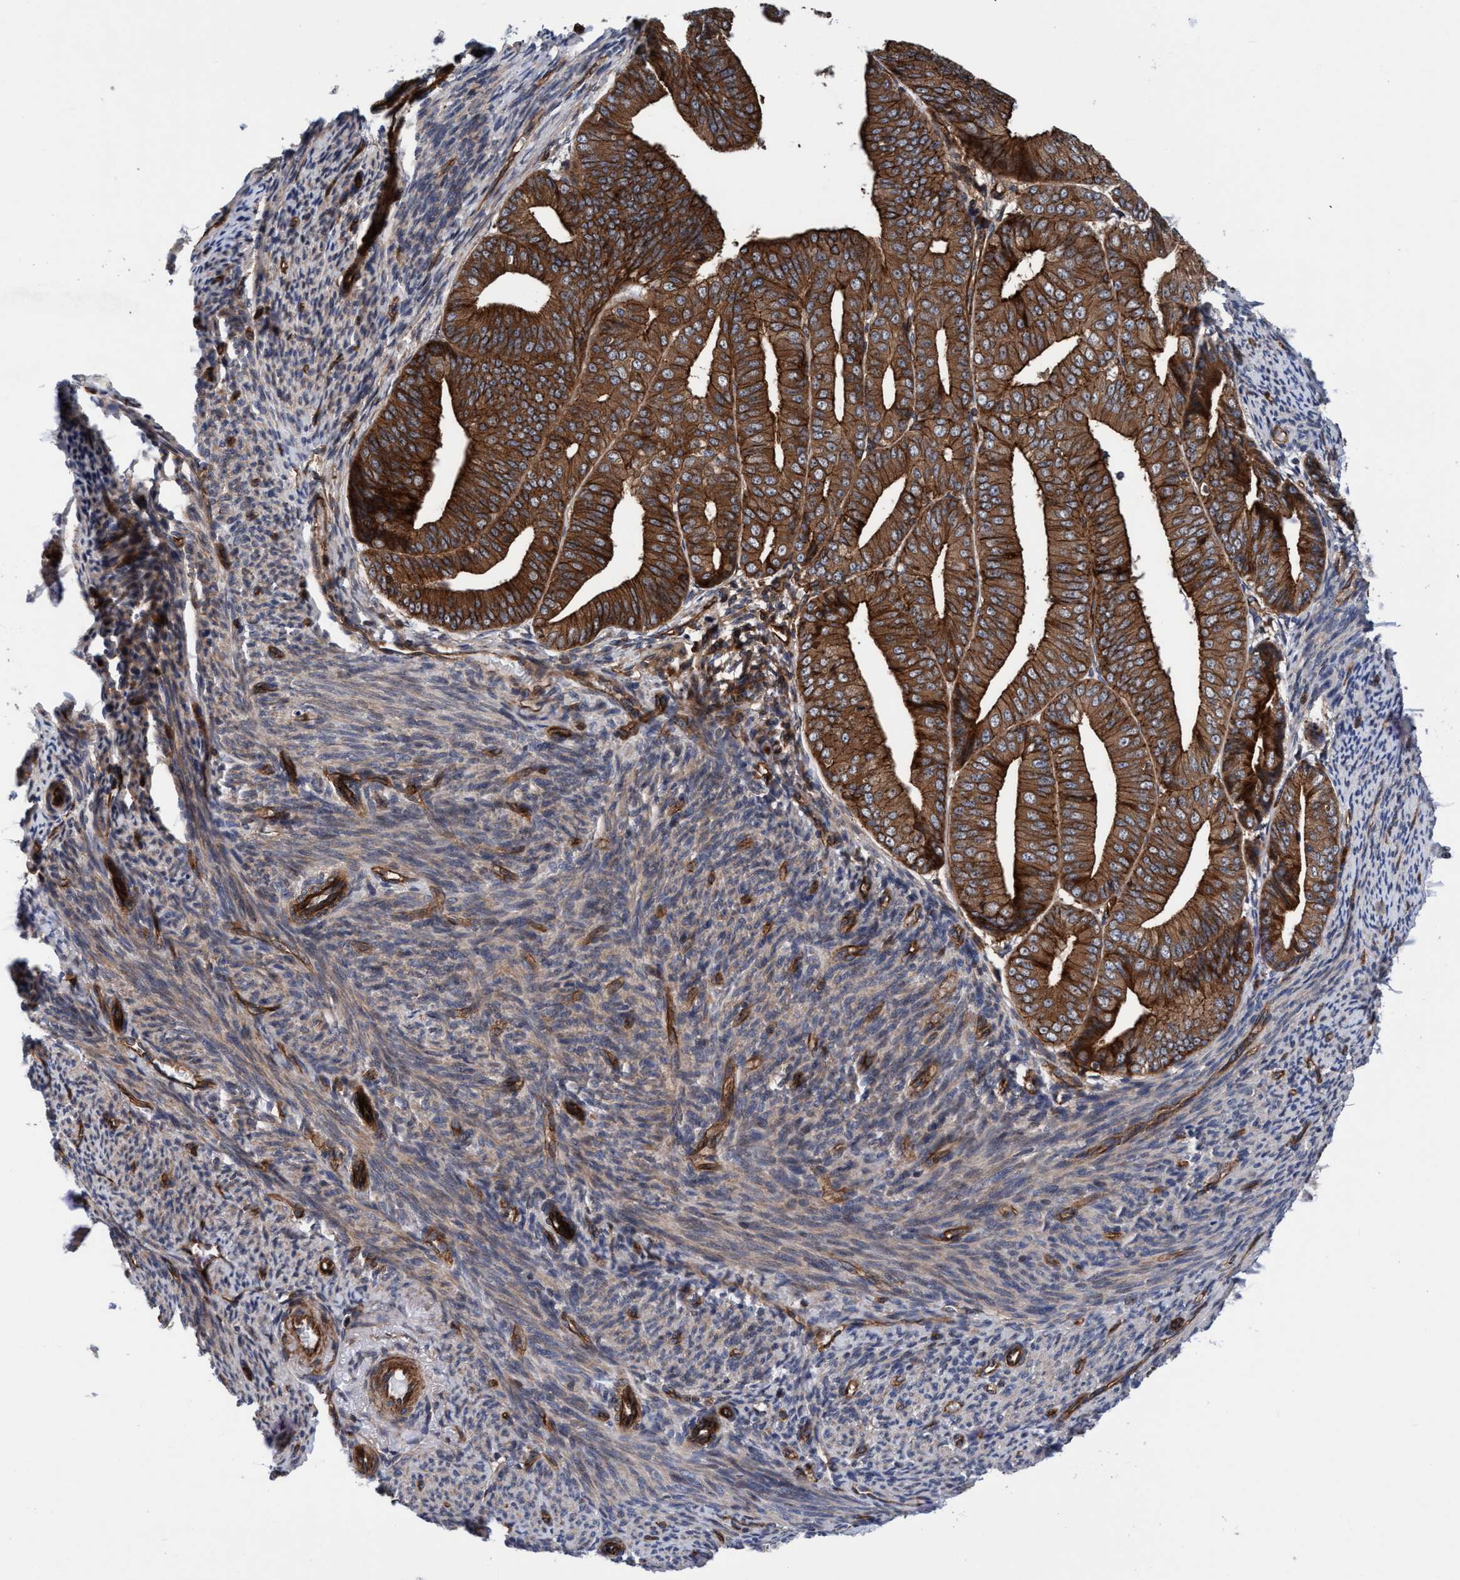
{"staining": {"intensity": "strong", "quantity": ">75%", "location": "cytoplasmic/membranous"}, "tissue": "endometrial cancer", "cell_type": "Tumor cells", "image_type": "cancer", "snomed": [{"axis": "morphology", "description": "Adenocarcinoma, NOS"}, {"axis": "topography", "description": "Endometrium"}], "caption": "Human adenocarcinoma (endometrial) stained with a protein marker exhibits strong staining in tumor cells.", "gene": "MCM3AP", "patient": {"sex": "female", "age": 63}}